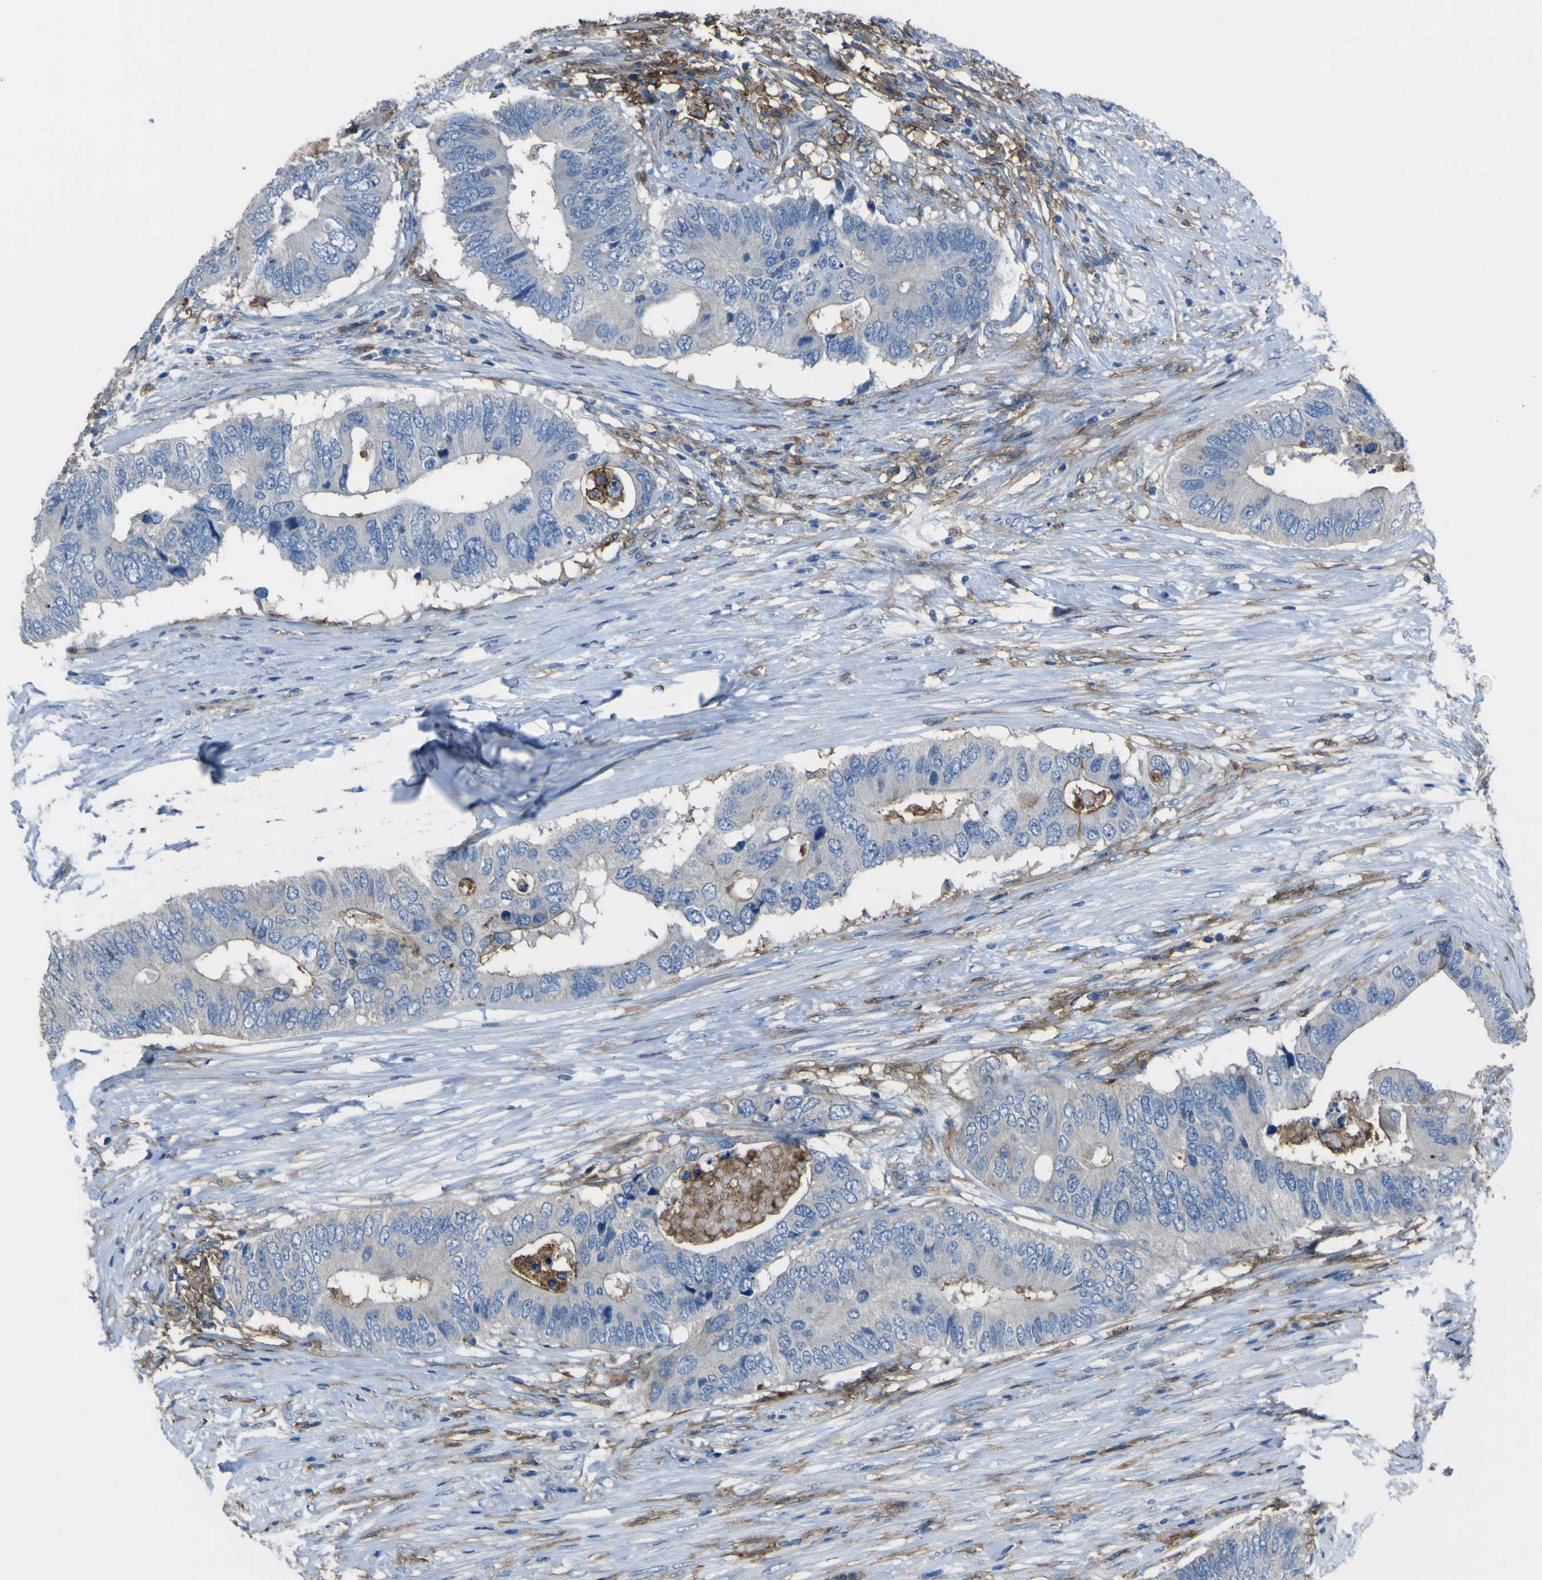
{"staining": {"intensity": "negative", "quantity": "none", "location": "none"}, "tissue": "colorectal cancer", "cell_type": "Tumor cells", "image_type": "cancer", "snomed": [{"axis": "morphology", "description": "Adenocarcinoma, NOS"}, {"axis": "topography", "description": "Colon"}], "caption": "Colorectal adenocarcinoma was stained to show a protein in brown. There is no significant staining in tumor cells.", "gene": "LAIR1", "patient": {"sex": "male", "age": 71}}